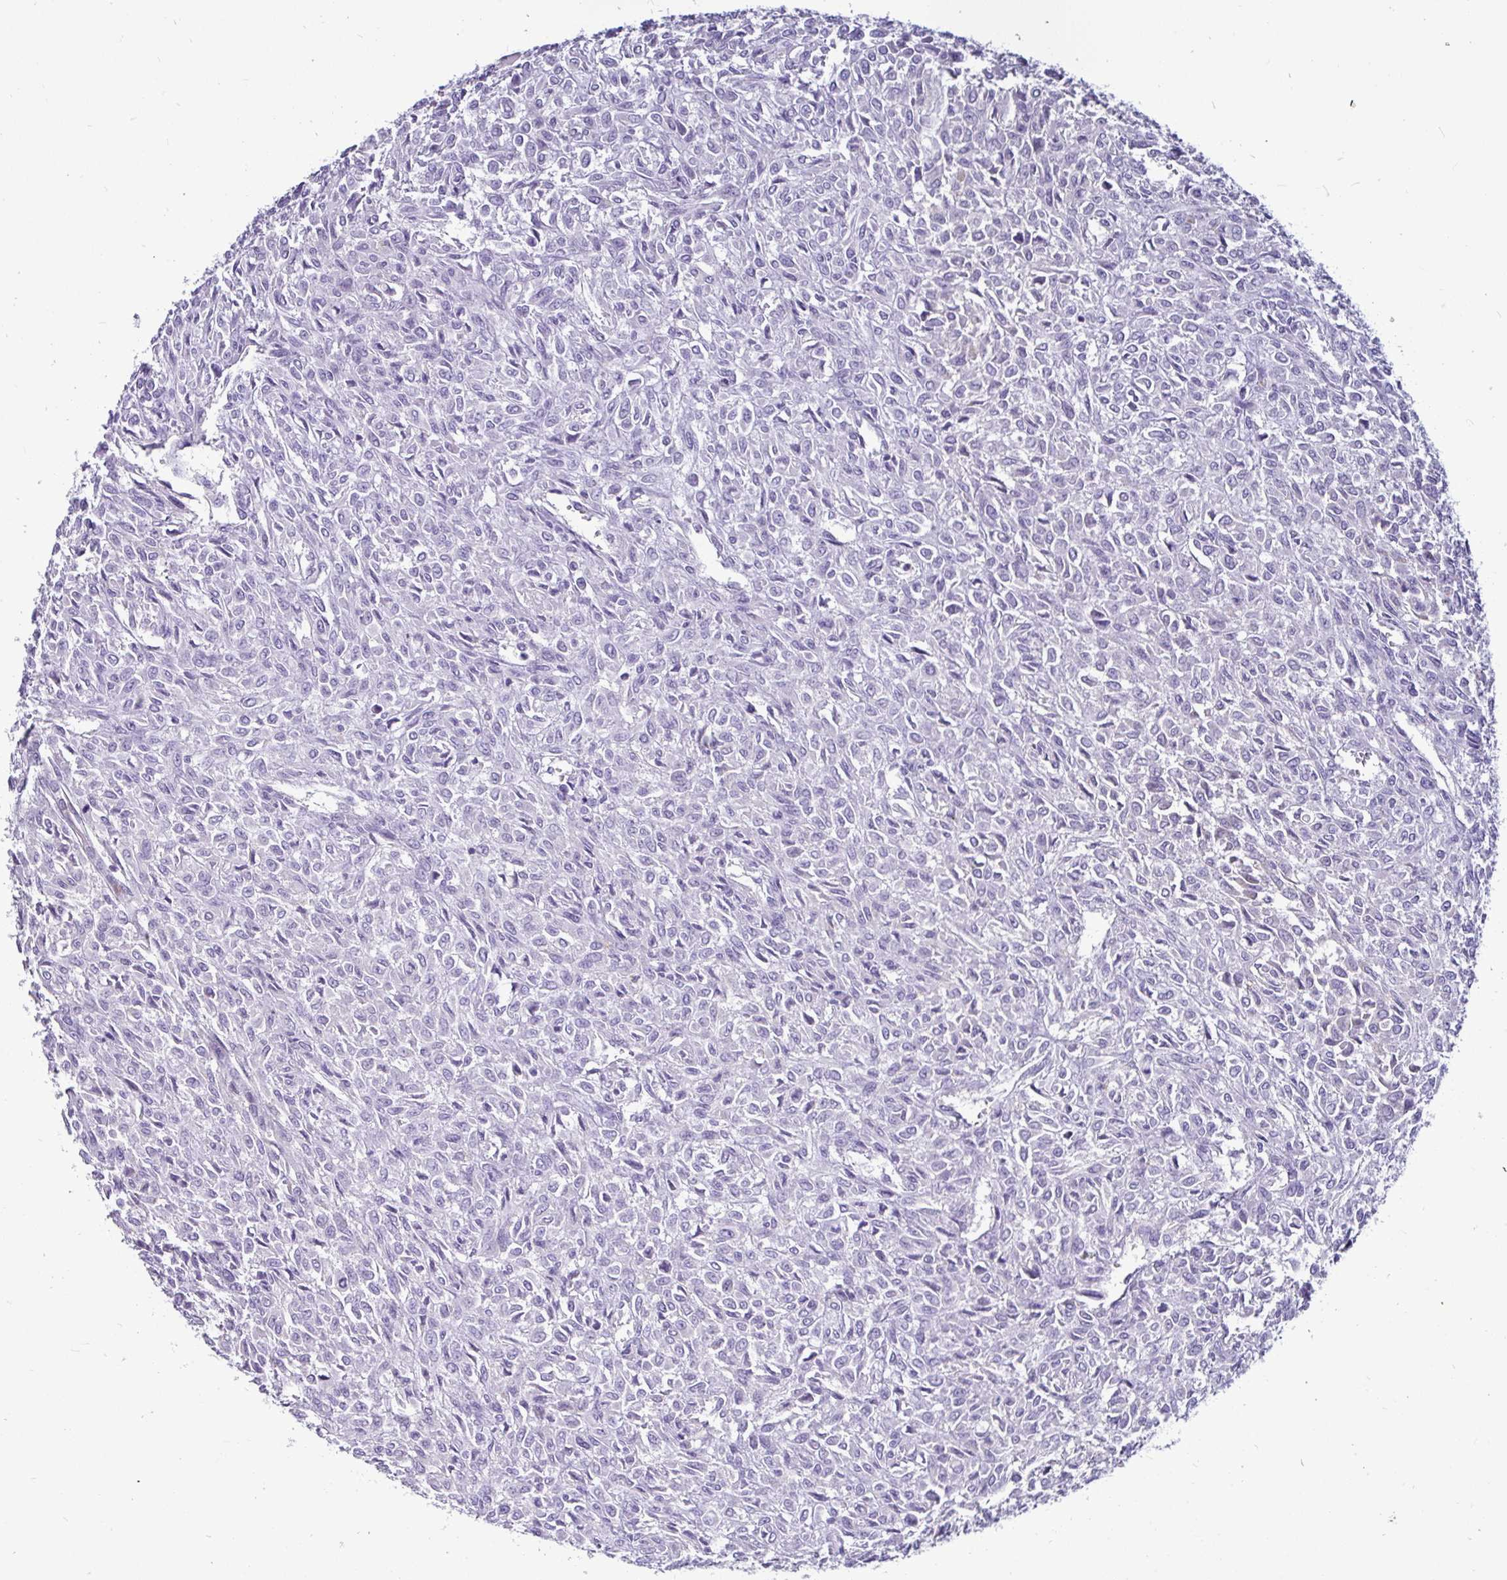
{"staining": {"intensity": "negative", "quantity": "none", "location": "none"}, "tissue": "renal cancer", "cell_type": "Tumor cells", "image_type": "cancer", "snomed": [{"axis": "morphology", "description": "Adenocarcinoma, NOS"}, {"axis": "topography", "description": "Kidney"}], "caption": "A photomicrograph of human renal adenocarcinoma is negative for staining in tumor cells.", "gene": "CTSZ", "patient": {"sex": "male", "age": 58}}